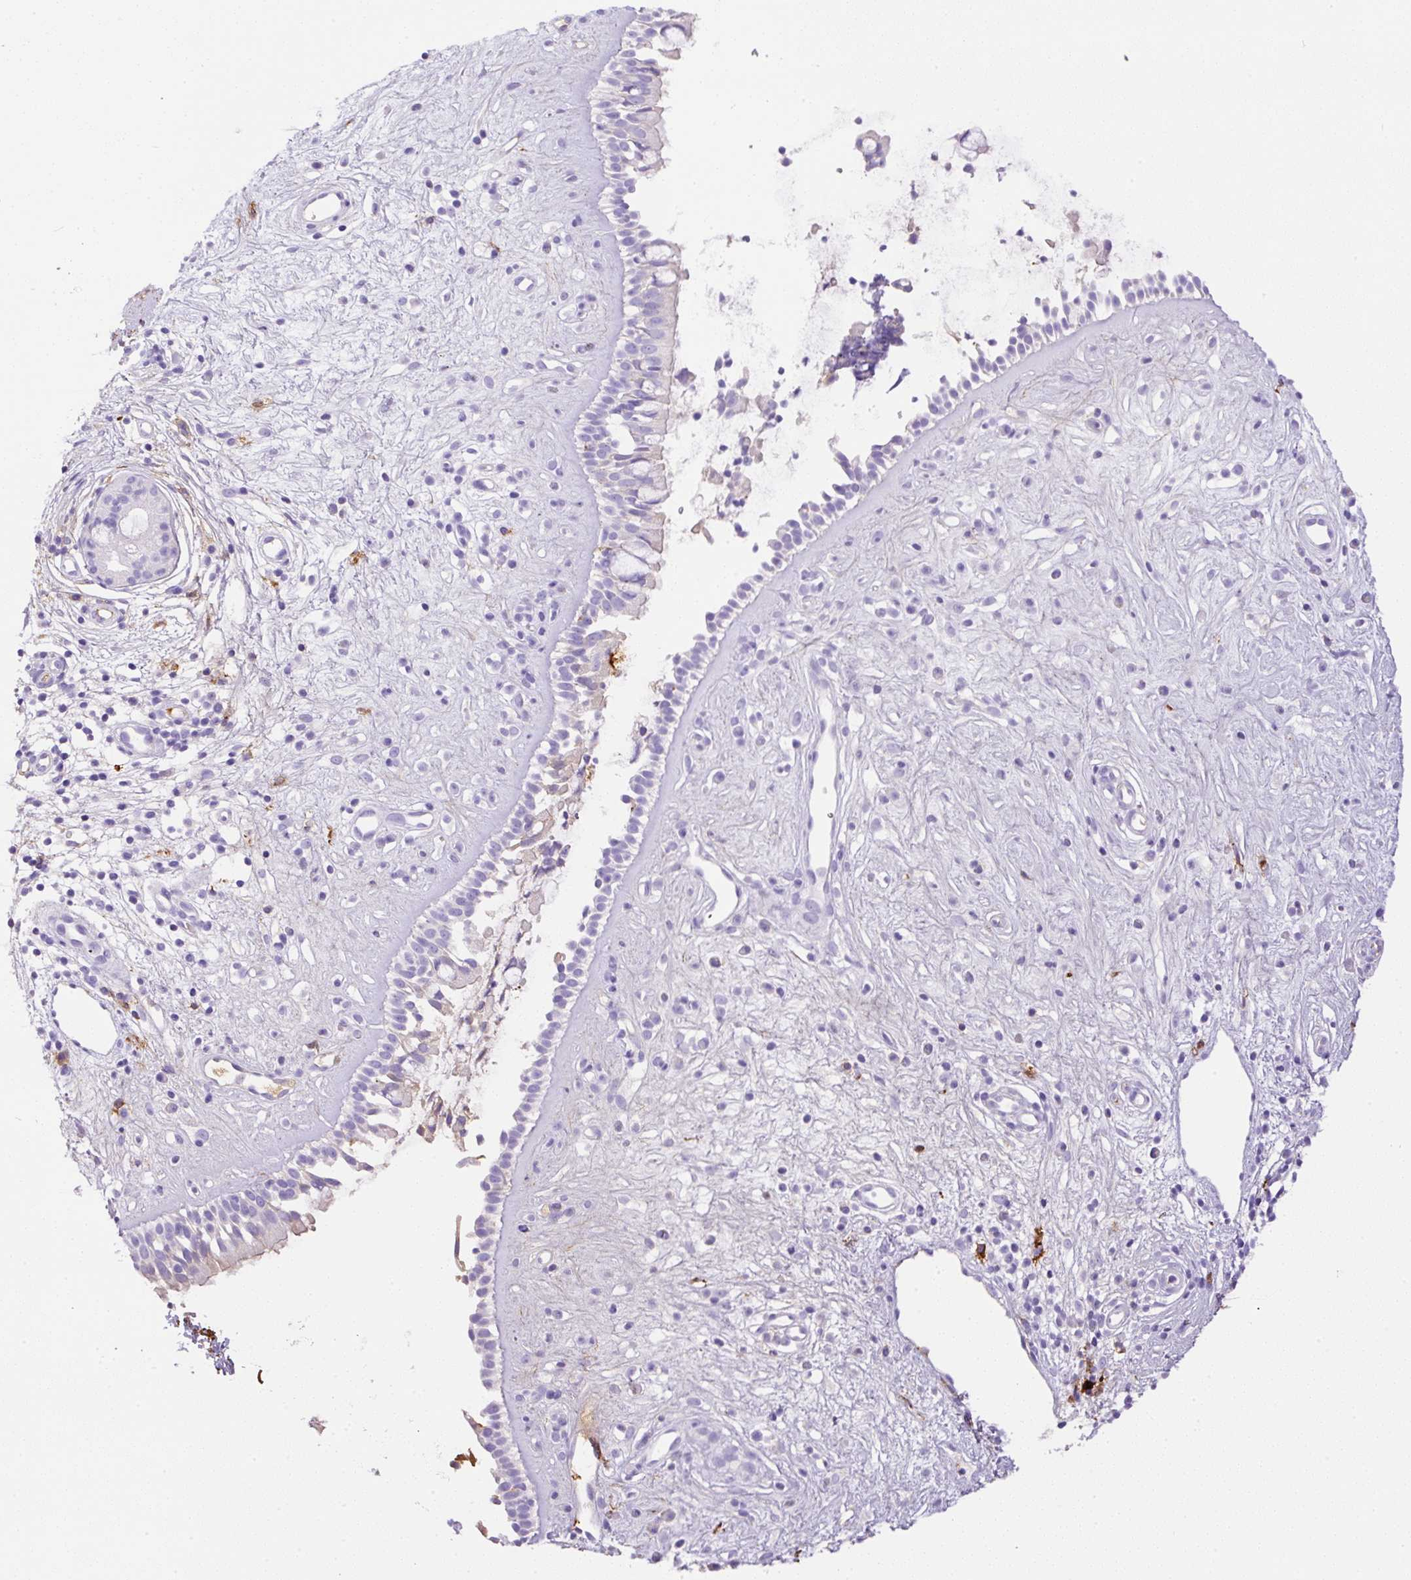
{"staining": {"intensity": "negative", "quantity": "none", "location": "none"}, "tissue": "nasopharynx", "cell_type": "Respiratory epithelial cells", "image_type": "normal", "snomed": [{"axis": "morphology", "description": "Normal tissue, NOS"}, {"axis": "topography", "description": "Nasopharynx"}], "caption": "This is a photomicrograph of immunohistochemistry staining of normal nasopharynx, which shows no staining in respiratory epithelial cells. The staining is performed using DAB (3,3'-diaminobenzidine) brown chromogen with nuclei counter-stained in using hematoxylin.", "gene": "APCS", "patient": {"sex": "male", "age": 32}}